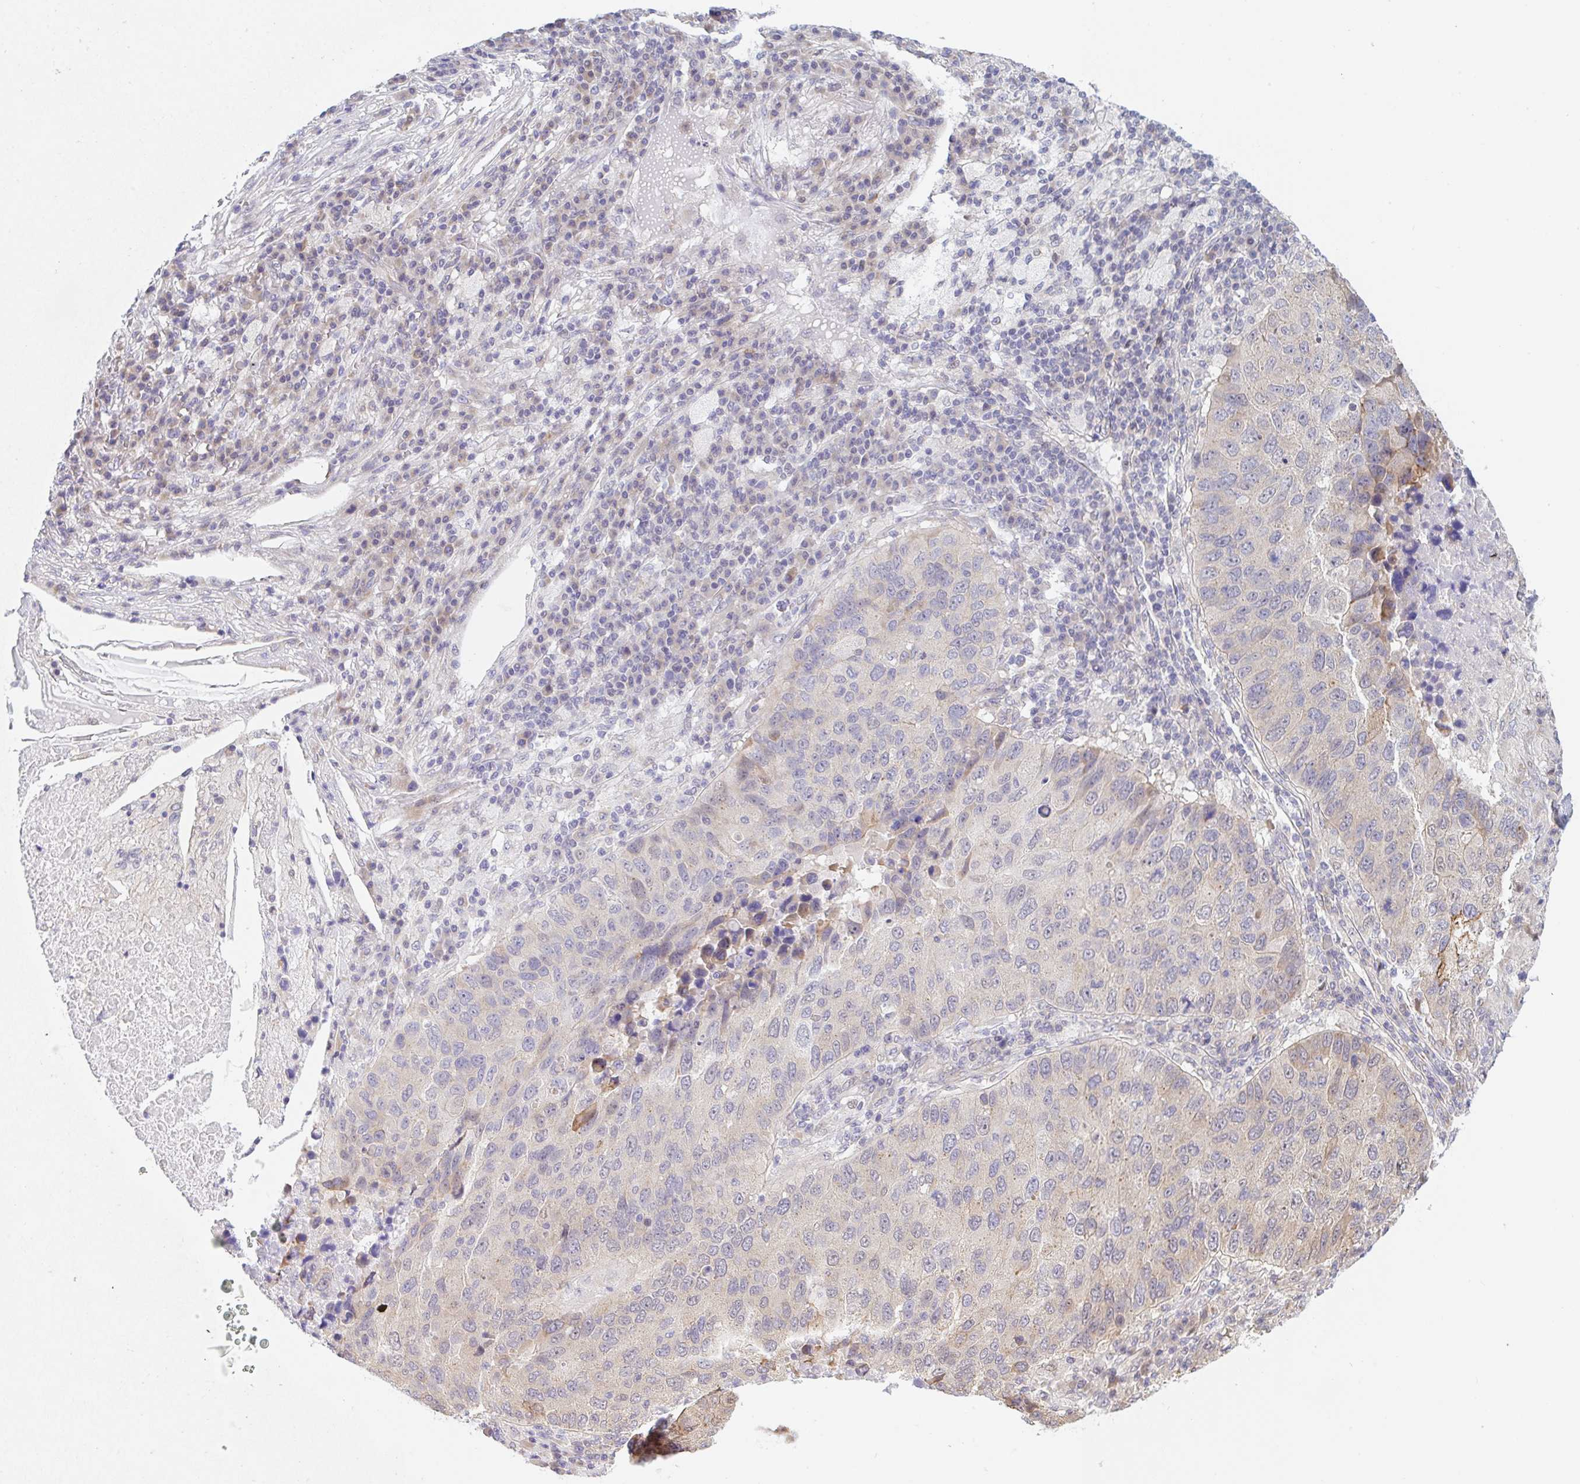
{"staining": {"intensity": "negative", "quantity": "none", "location": "none"}, "tissue": "lung cancer", "cell_type": "Tumor cells", "image_type": "cancer", "snomed": [{"axis": "morphology", "description": "Squamous cell carcinoma, NOS"}, {"axis": "topography", "description": "Lung"}], "caption": "A photomicrograph of human squamous cell carcinoma (lung) is negative for staining in tumor cells. (DAB IHC visualized using brightfield microscopy, high magnification).", "gene": "TBPL2", "patient": {"sex": "male", "age": 73}}